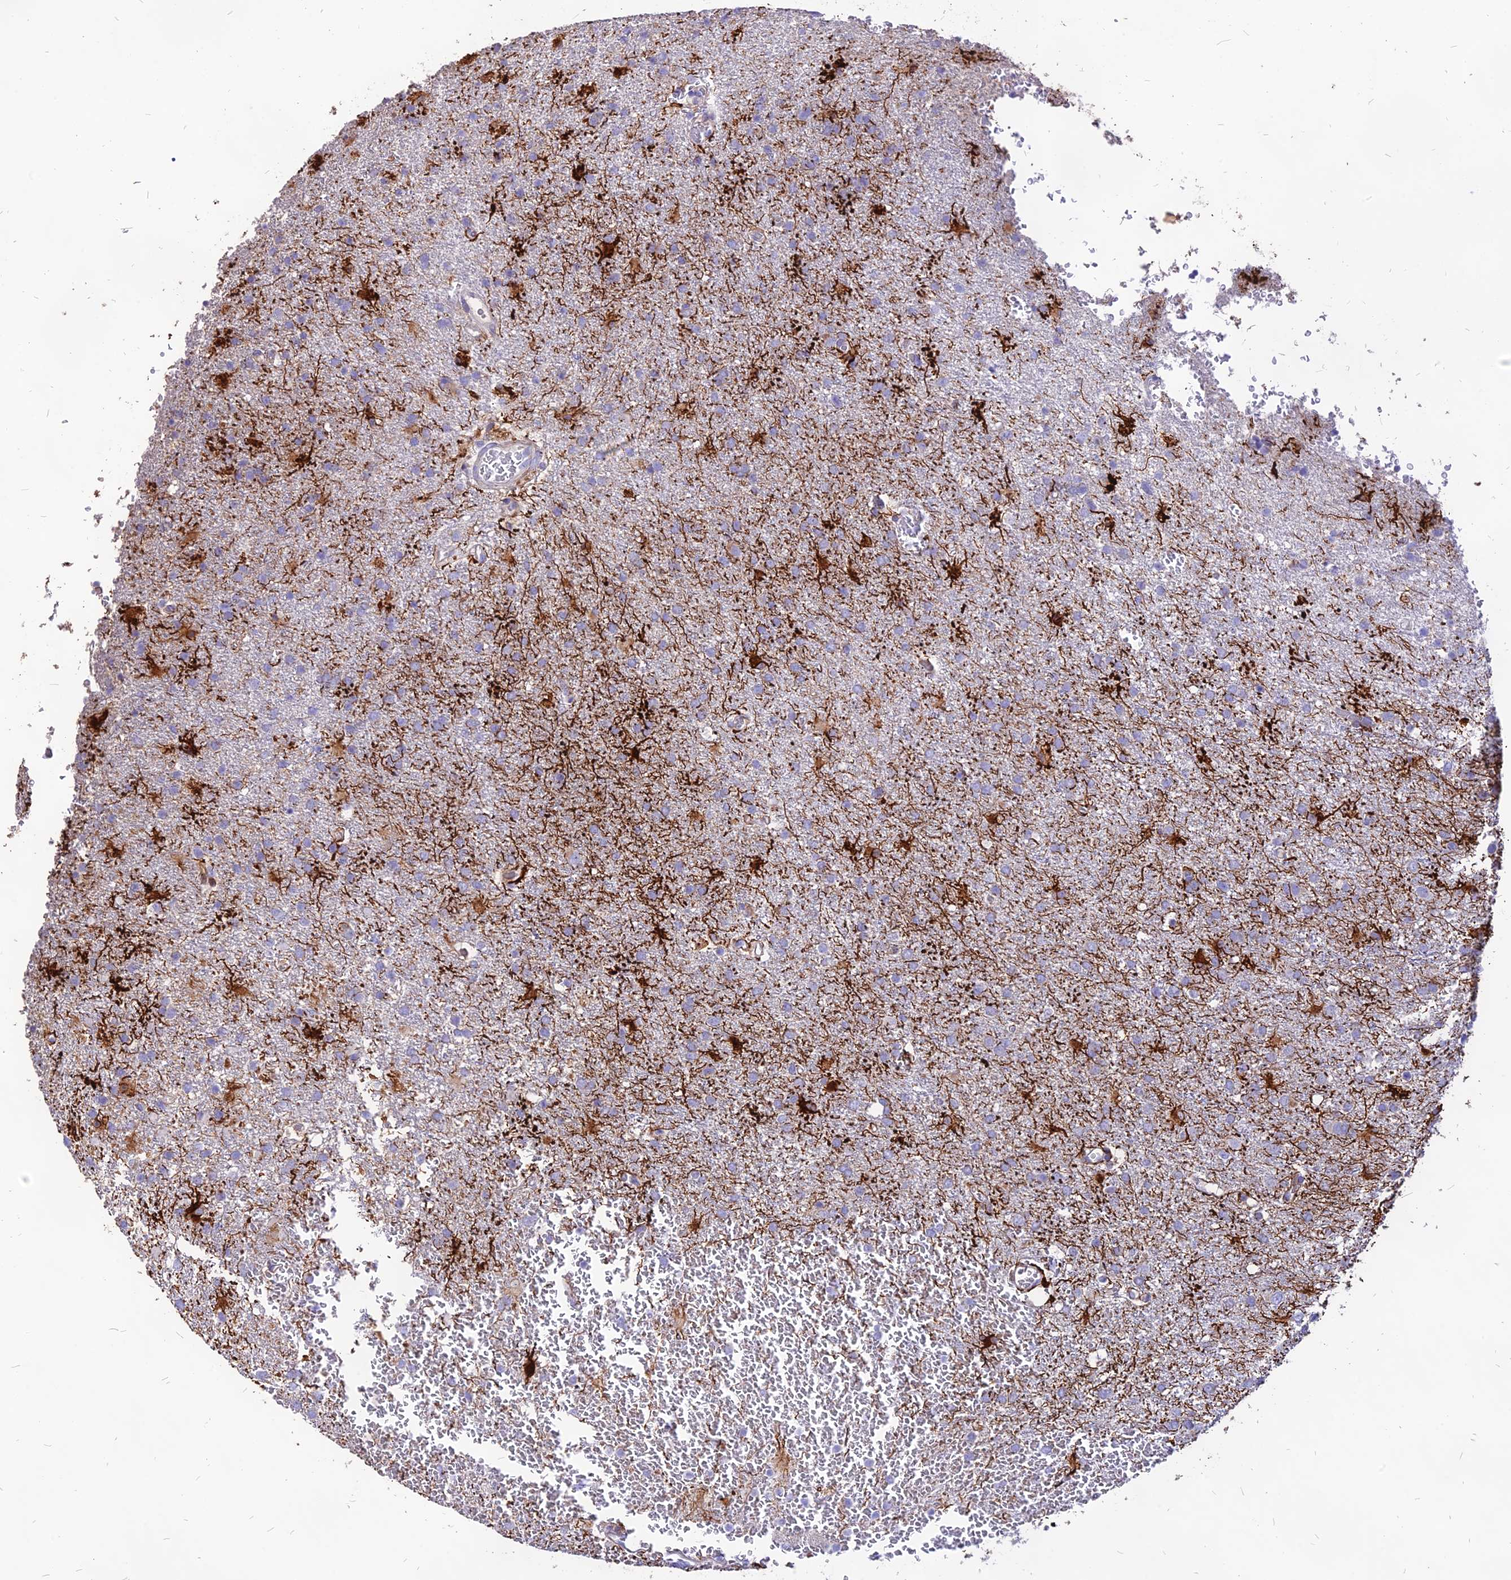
{"staining": {"intensity": "weak", "quantity": "<25%", "location": "cytoplasmic/membranous"}, "tissue": "glioma", "cell_type": "Tumor cells", "image_type": "cancer", "snomed": [{"axis": "morphology", "description": "Glioma, malignant, High grade"}, {"axis": "topography", "description": "Brain"}], "caption": "Tumor cells show no significant expression in glioma. (DAB immunohistochemistry (IHC), high magnification).", "gene": "RIMOC1", "patient": {"sex": "female", "age": 74}}